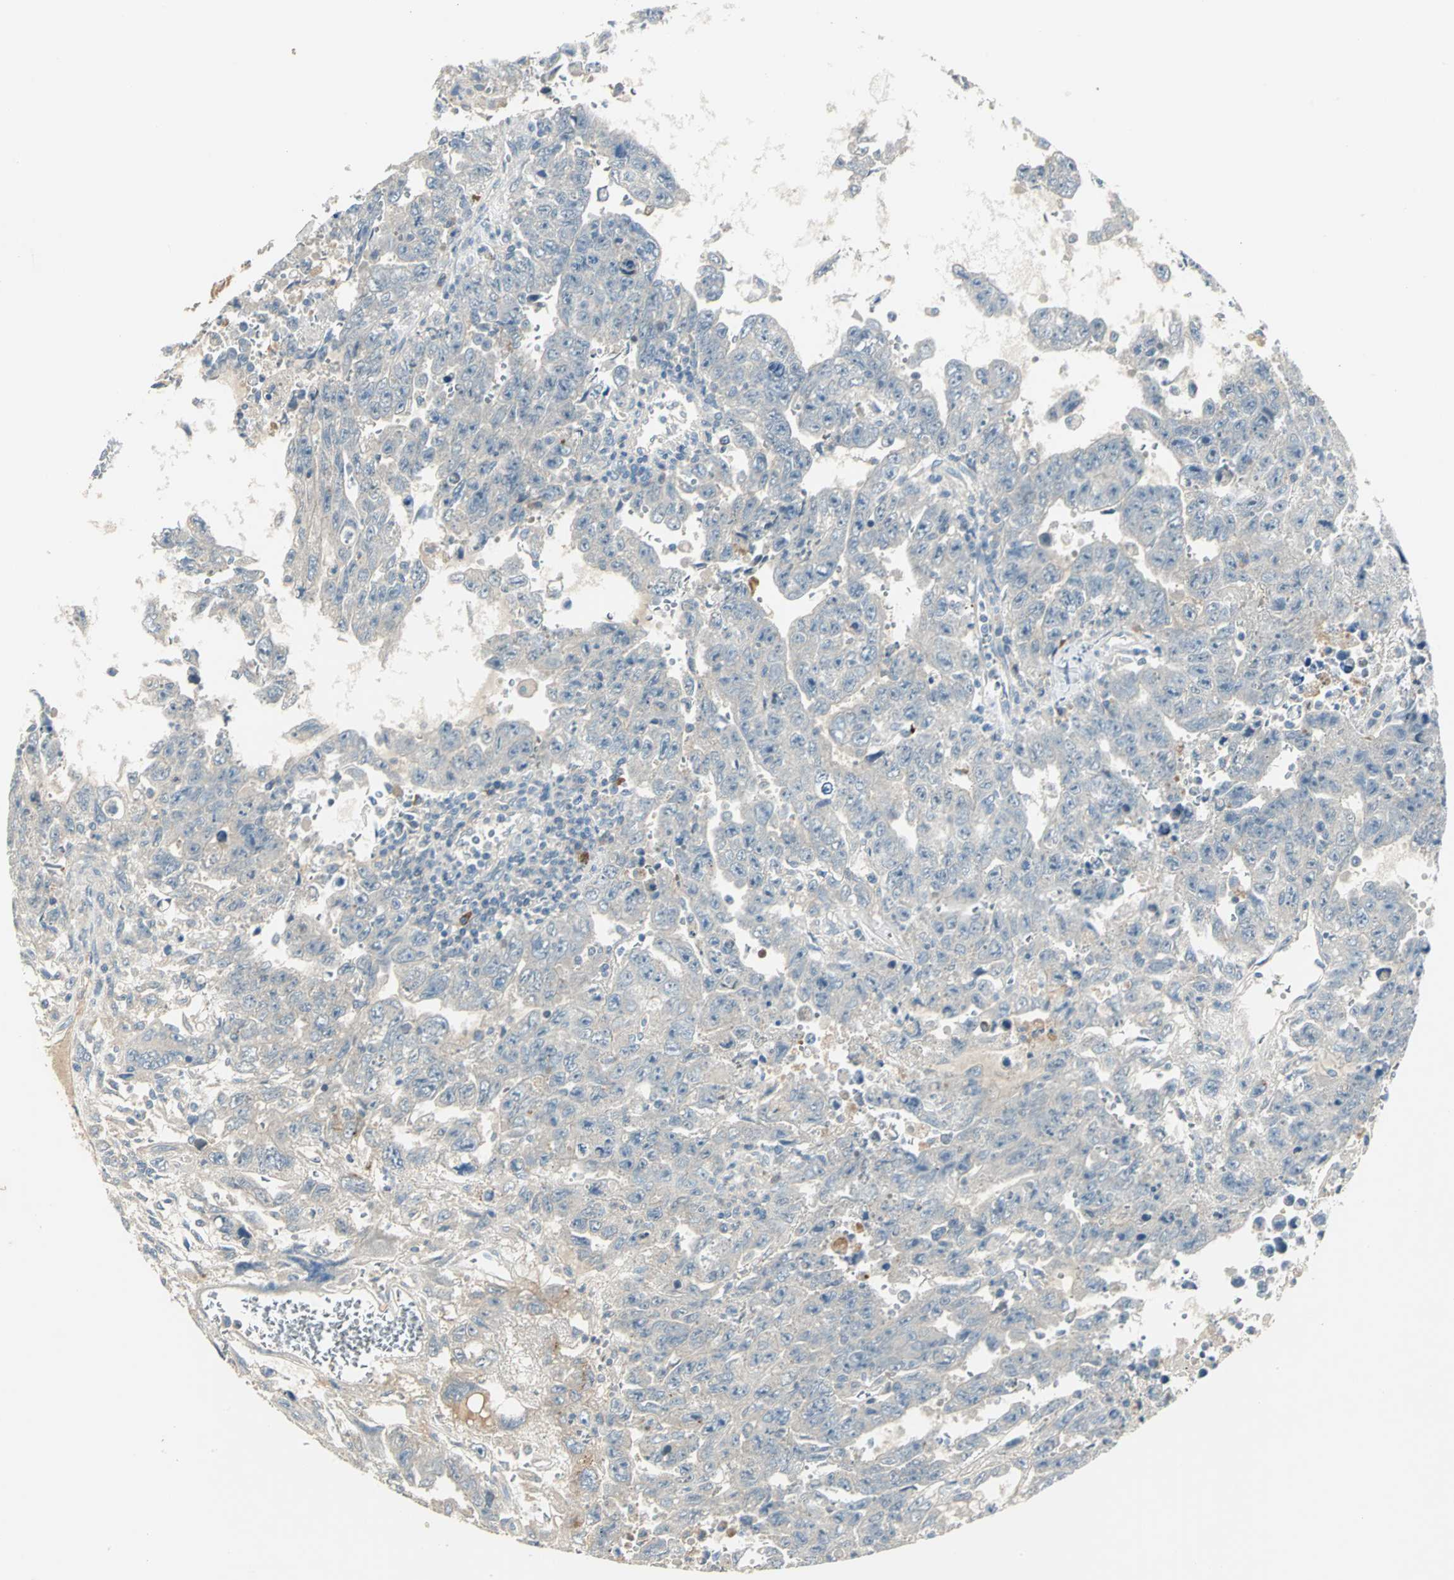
{"staining": {"intensity": "negative", "quantity": "none", "location": "none"}, "tissue": "testis cancer", "cell_type": "Tumor cells", "image_type": "cancer", "snomed": [{"axis": "morphology", "description": "Carcinoma, Embryonal, NOS"}, {"axis": "topography", "description": "Testis"}], "caption": "Tumor cells show no significant protein expression in testis embryonal carcinoma. (DAB (3,3'-diaminobenzidine) IHC with hematoxylin counter stain).", "gene": "PROC", "patient": {"sex": "male", "age": 28}}